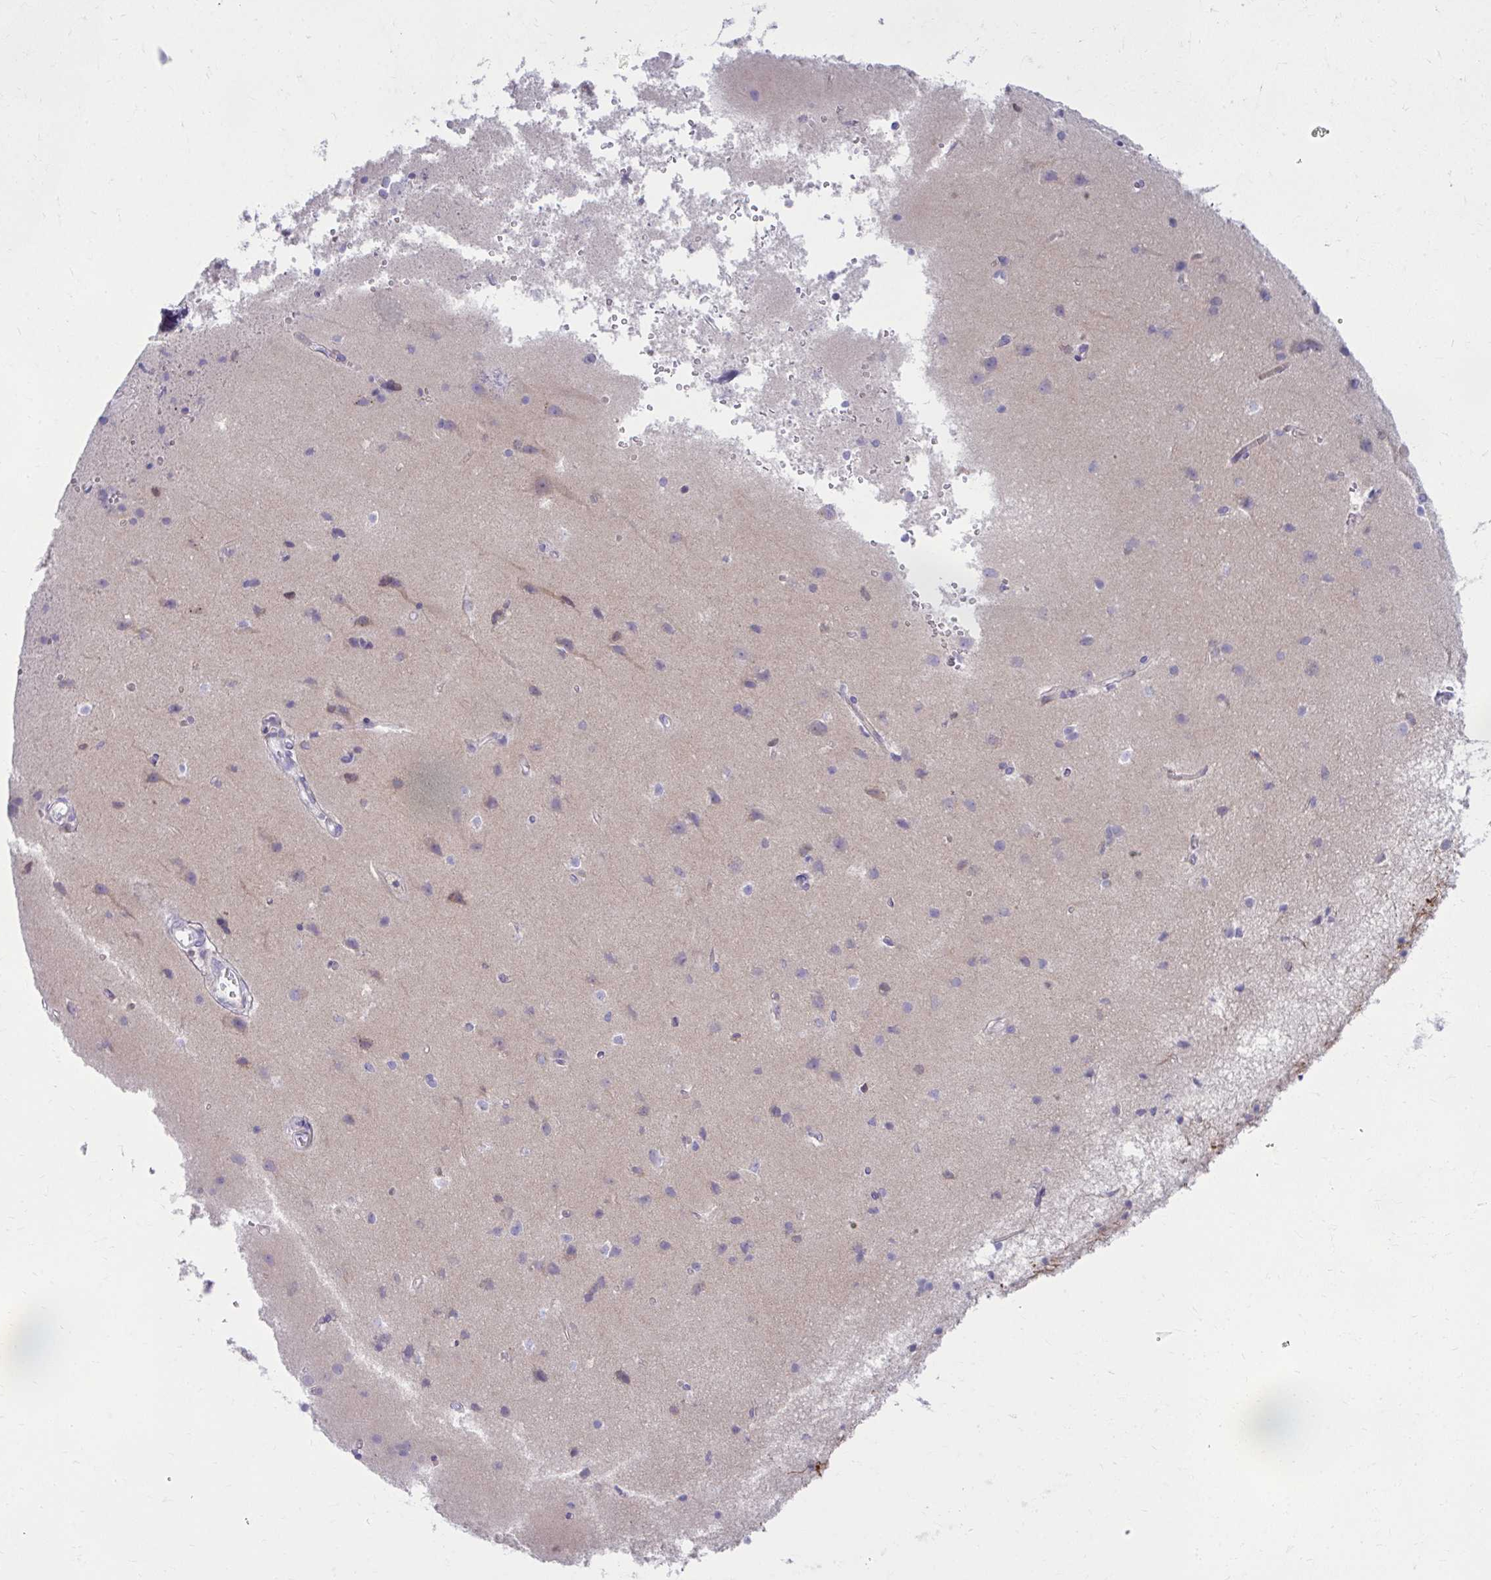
{"staining": {"intensity": "negative", "quantity": "none", "location": "none"}, "tissue": "cerebral cortex", "cell_type": "Endothelial cells", "image_type": "normal", "snomed": [{"axis": "morphology", "description": "Normal tissue, NOS"}, {"axis": "topography", "description": "Cerebral cortex"}], "caption": "DAB (3,3'-diaminobenzidine) immunohistochemical staining of normal cerebral cortex demonstrates no significant expression in endothelial cells. Nuclei are stained in blue.", "gene": "OR7A5", "patient": {"sex": "male", "age": 37}}